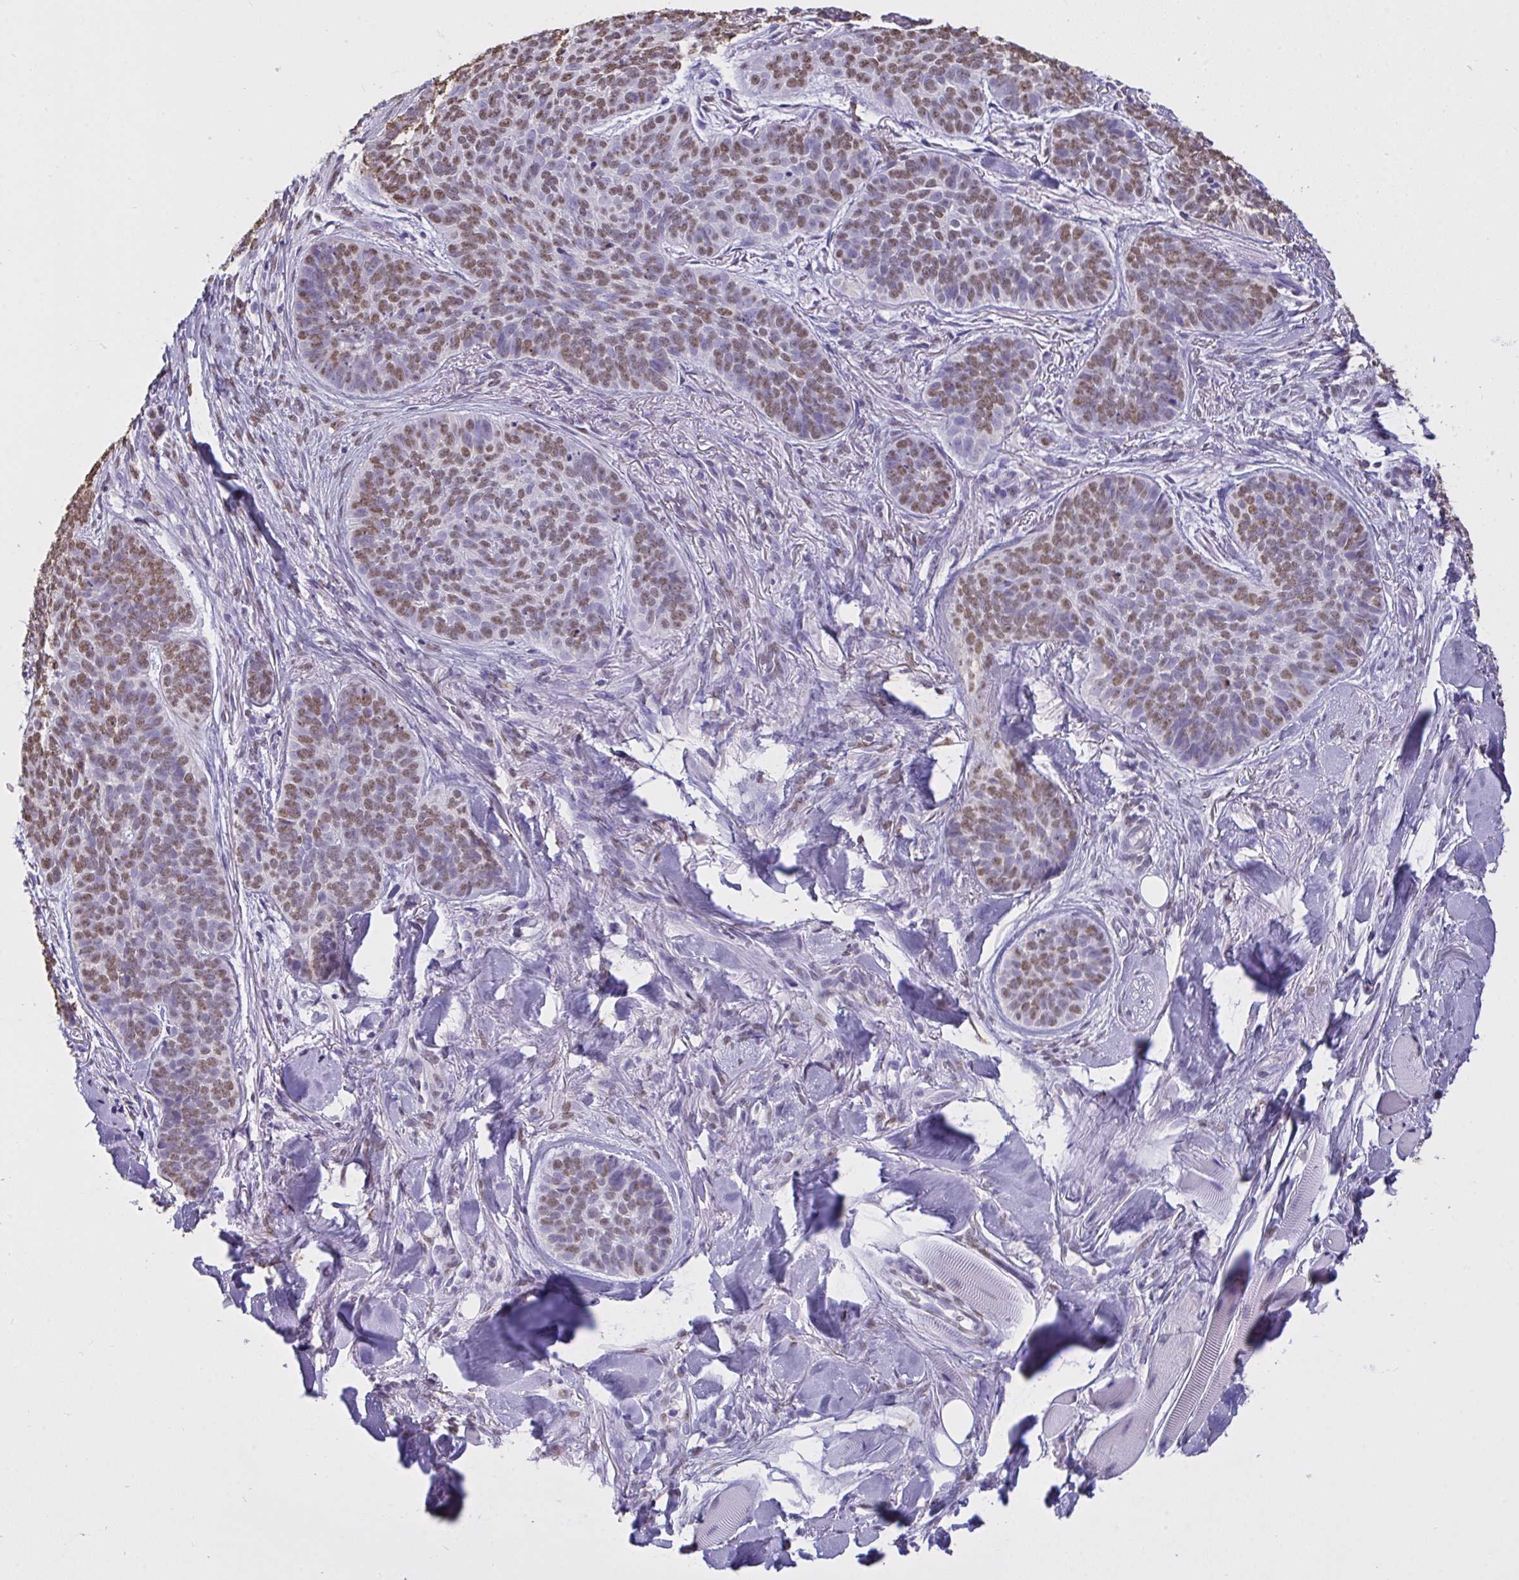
{"staining": {"intensity": "moderate", "quantity": ">75%", "location": "nuclear"}, "tissue": "skin cancer", "cell_type": "Tumor cells", "image_type": "cancer", "snomed": [{"axis": "morphology", "description": "Basal cell carcinoma"}, {"axis": "topography", "description": "Skin"}, {"axis": "topography", "description": "Skin of nose"}], "caption": "Human skin cancer (basal cell carcinoma) stained with a protein marker exhibits moderate staining in tumor cells.", "gene": "SEMA6B", "patient": {"sex": "female", "age": 81}}